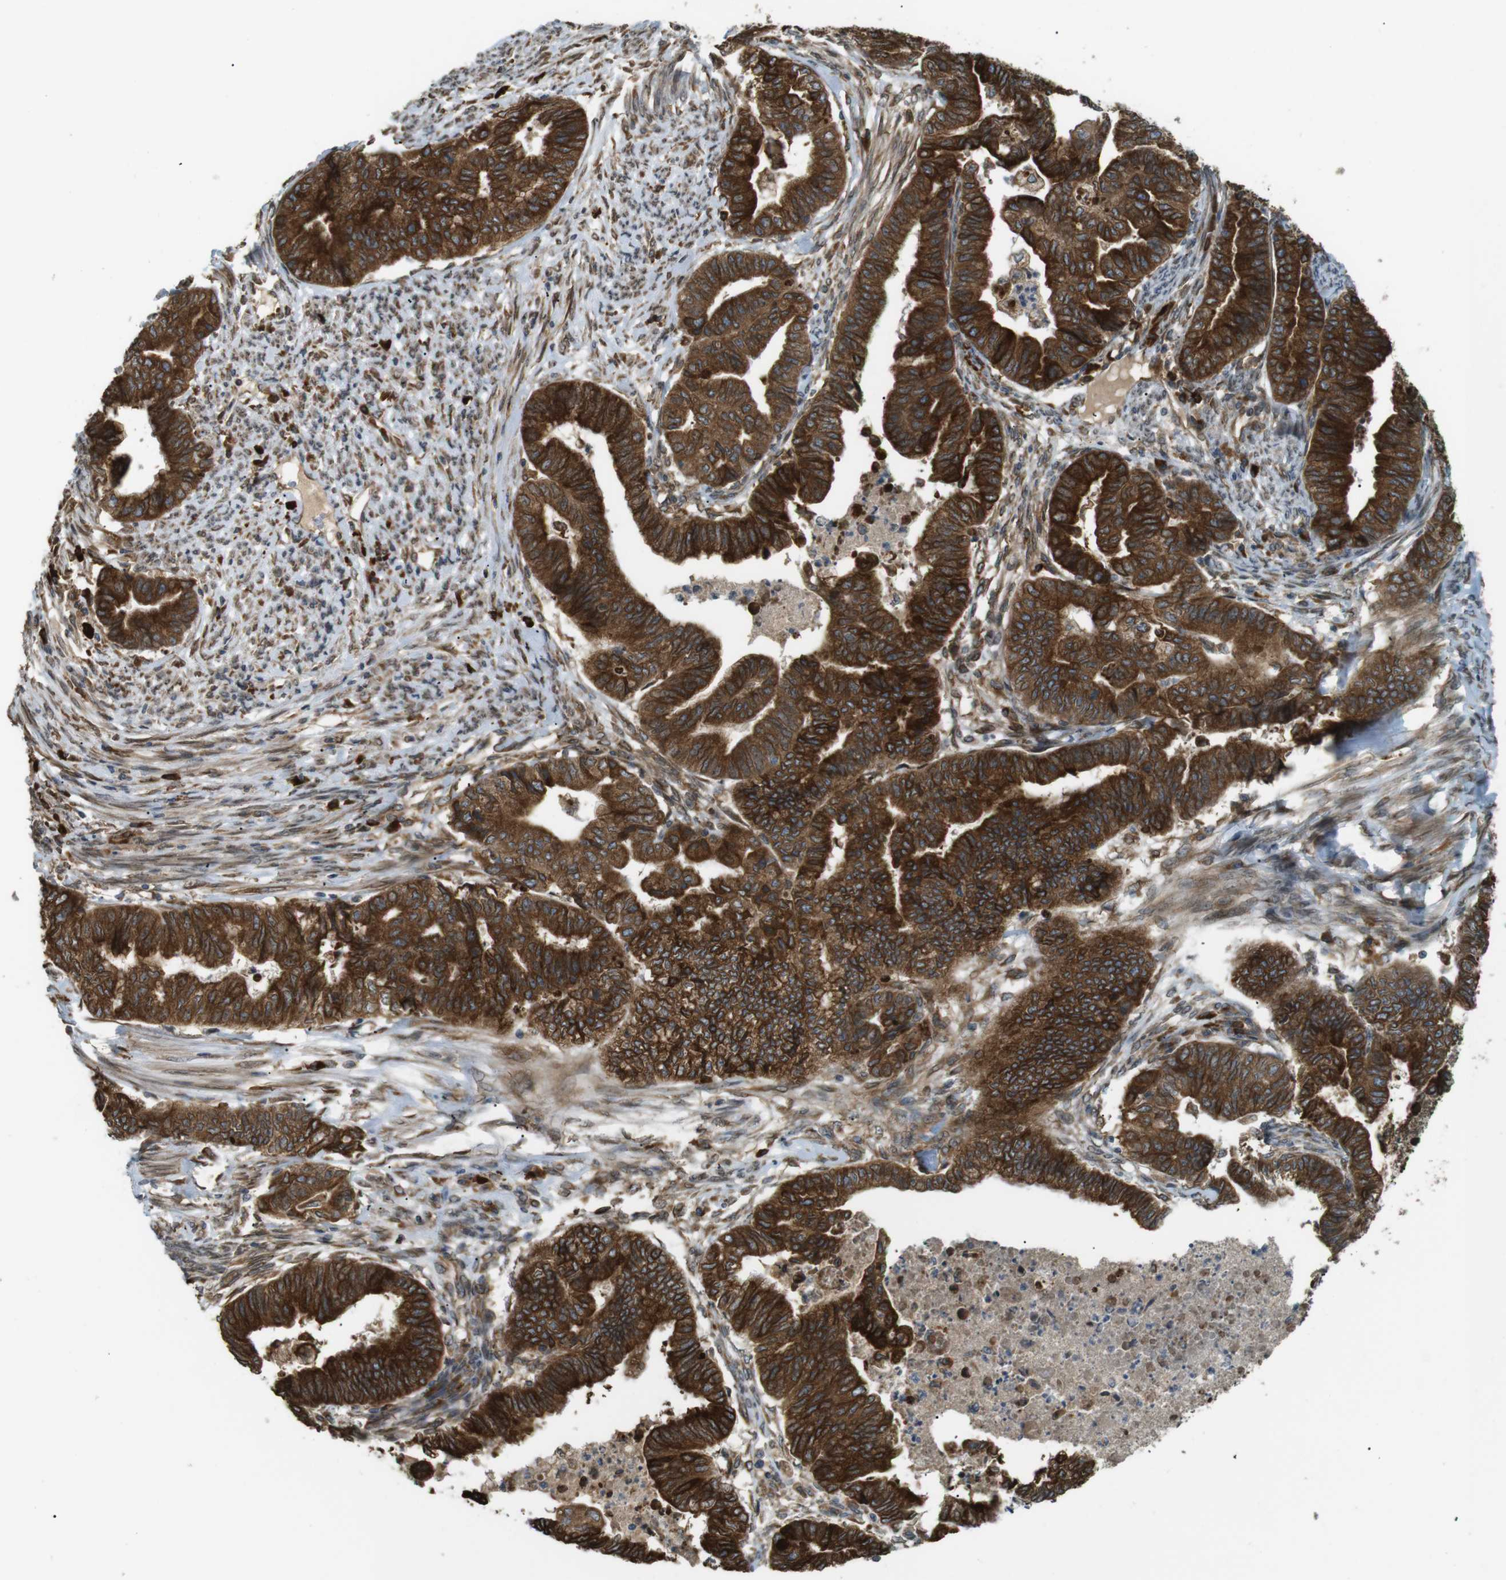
{"staining": {"intensity": "strong", "quantity": ">75%", "location": "cytoplasmic/membranous"}, "tissue": "endometrial cancer", "cell_type": "Tumor cells", "image_type": "cancer", "snomed": [{"axis": "morphology", "description": "Adenocarcinoma, NOS"}, {"axis": "topography", "description": "Endometrium"}], "caption": "A micrograph showing strong cytoplasmic/membranous positivity in approximately >75% of tumor cells in endometrial cancer (adenocarcinoma), as visualized by brown immunohistochemical staining.", "gene": "TMED4", "patient": {"sex": "female", "age": 79}}